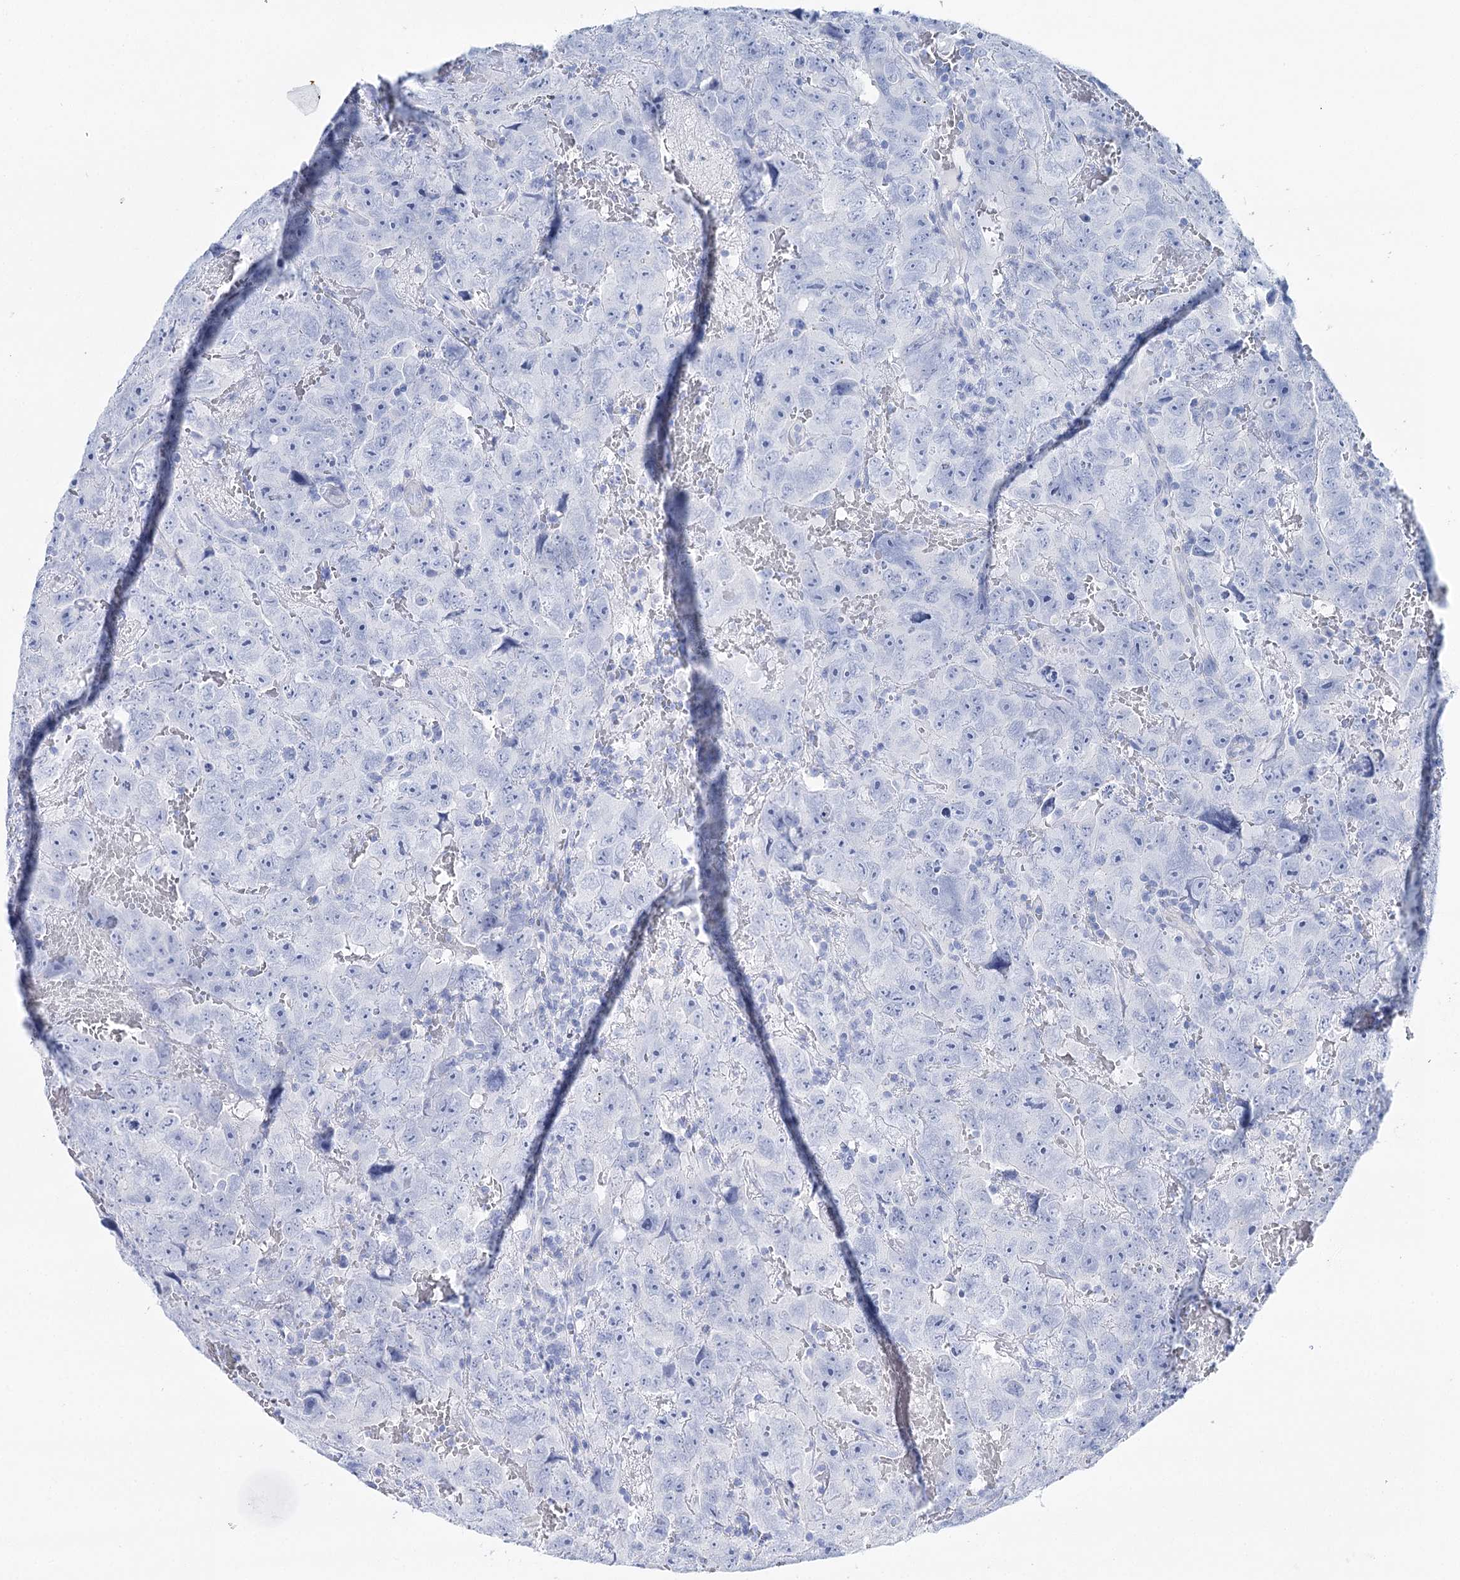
{"staining": {"intensity": "negative", "quantity": "none", "location": "none"}, "tissue": "testis cancer", "cell_type": "Tumor cells", "image_type": "cancer", "snomed": [{"axis": "morphology", "description": "Carcinoma, Embryonal, NOS"}, {"axis": "topography", "description": "Testis"}], "caption": "Immunohistochemical staining of testis cancer displays no significant expression in tumor cells. (Stains: DAB (3,3'-diaminobenzidine) immunohistochemistry (IHC) with hematoxylin counter stain, Microscopy: brightfield microscopy at high magnification).", "gene": "CSN3", "patient": {"sex": "male", "age": 45}}